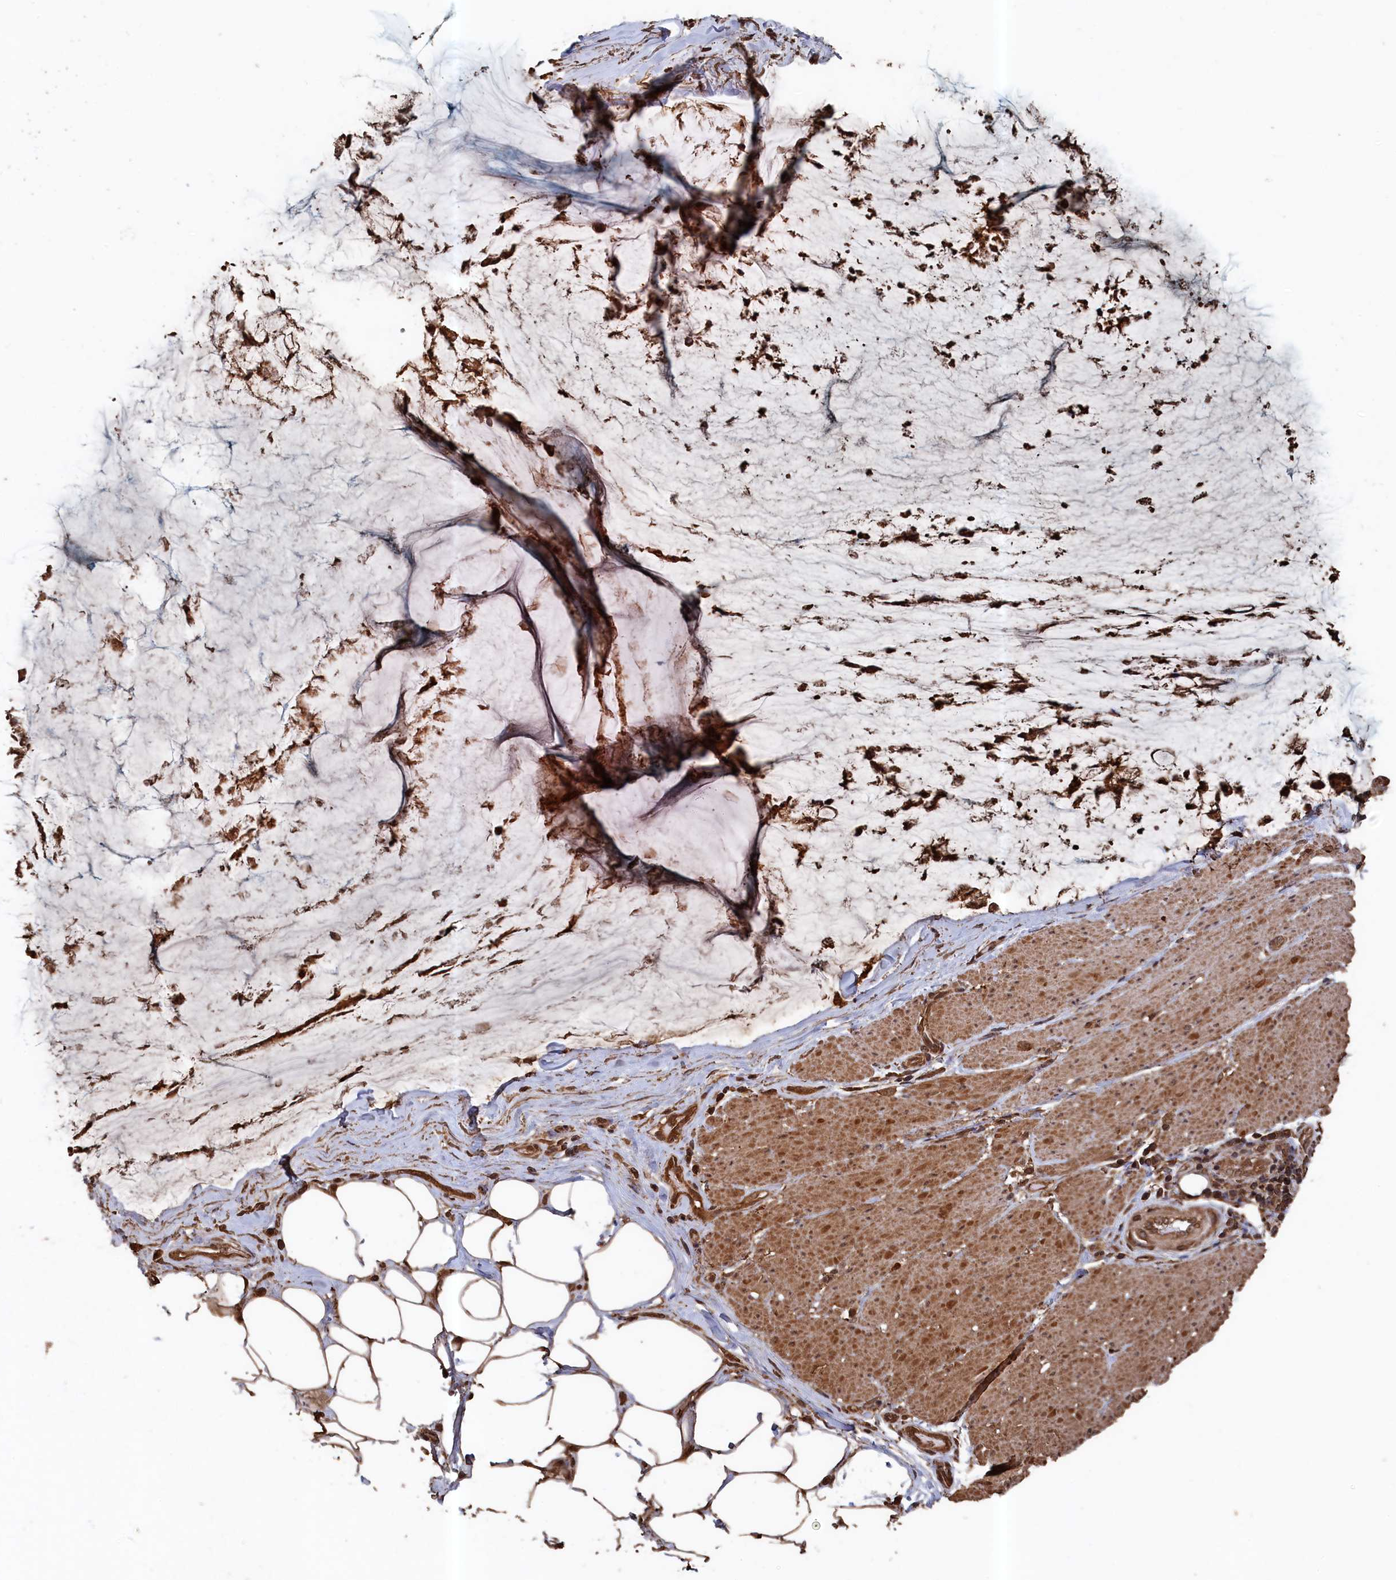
{"staining": {"intensity": "strong", "quantity": ">75%", "location": "cytoplasmic/membranous"}, "tissue": "ovarian cancer", "cell_type": "Tumor cells", "image_type": "cancer", "snomed": [{"axis": "morphology", "description": "Cystadenocarcinoma, mucinous, NOS"}, {"axis": "topography", "description": "Ovary"}], "caption": "The image displays a brown stain indicating the presence of a protein in the cytoplasmic/membranous of tumor cells in ovarian cancer.", "gene": "SNX33", "patient": {"sex": "female", "age": 39}}